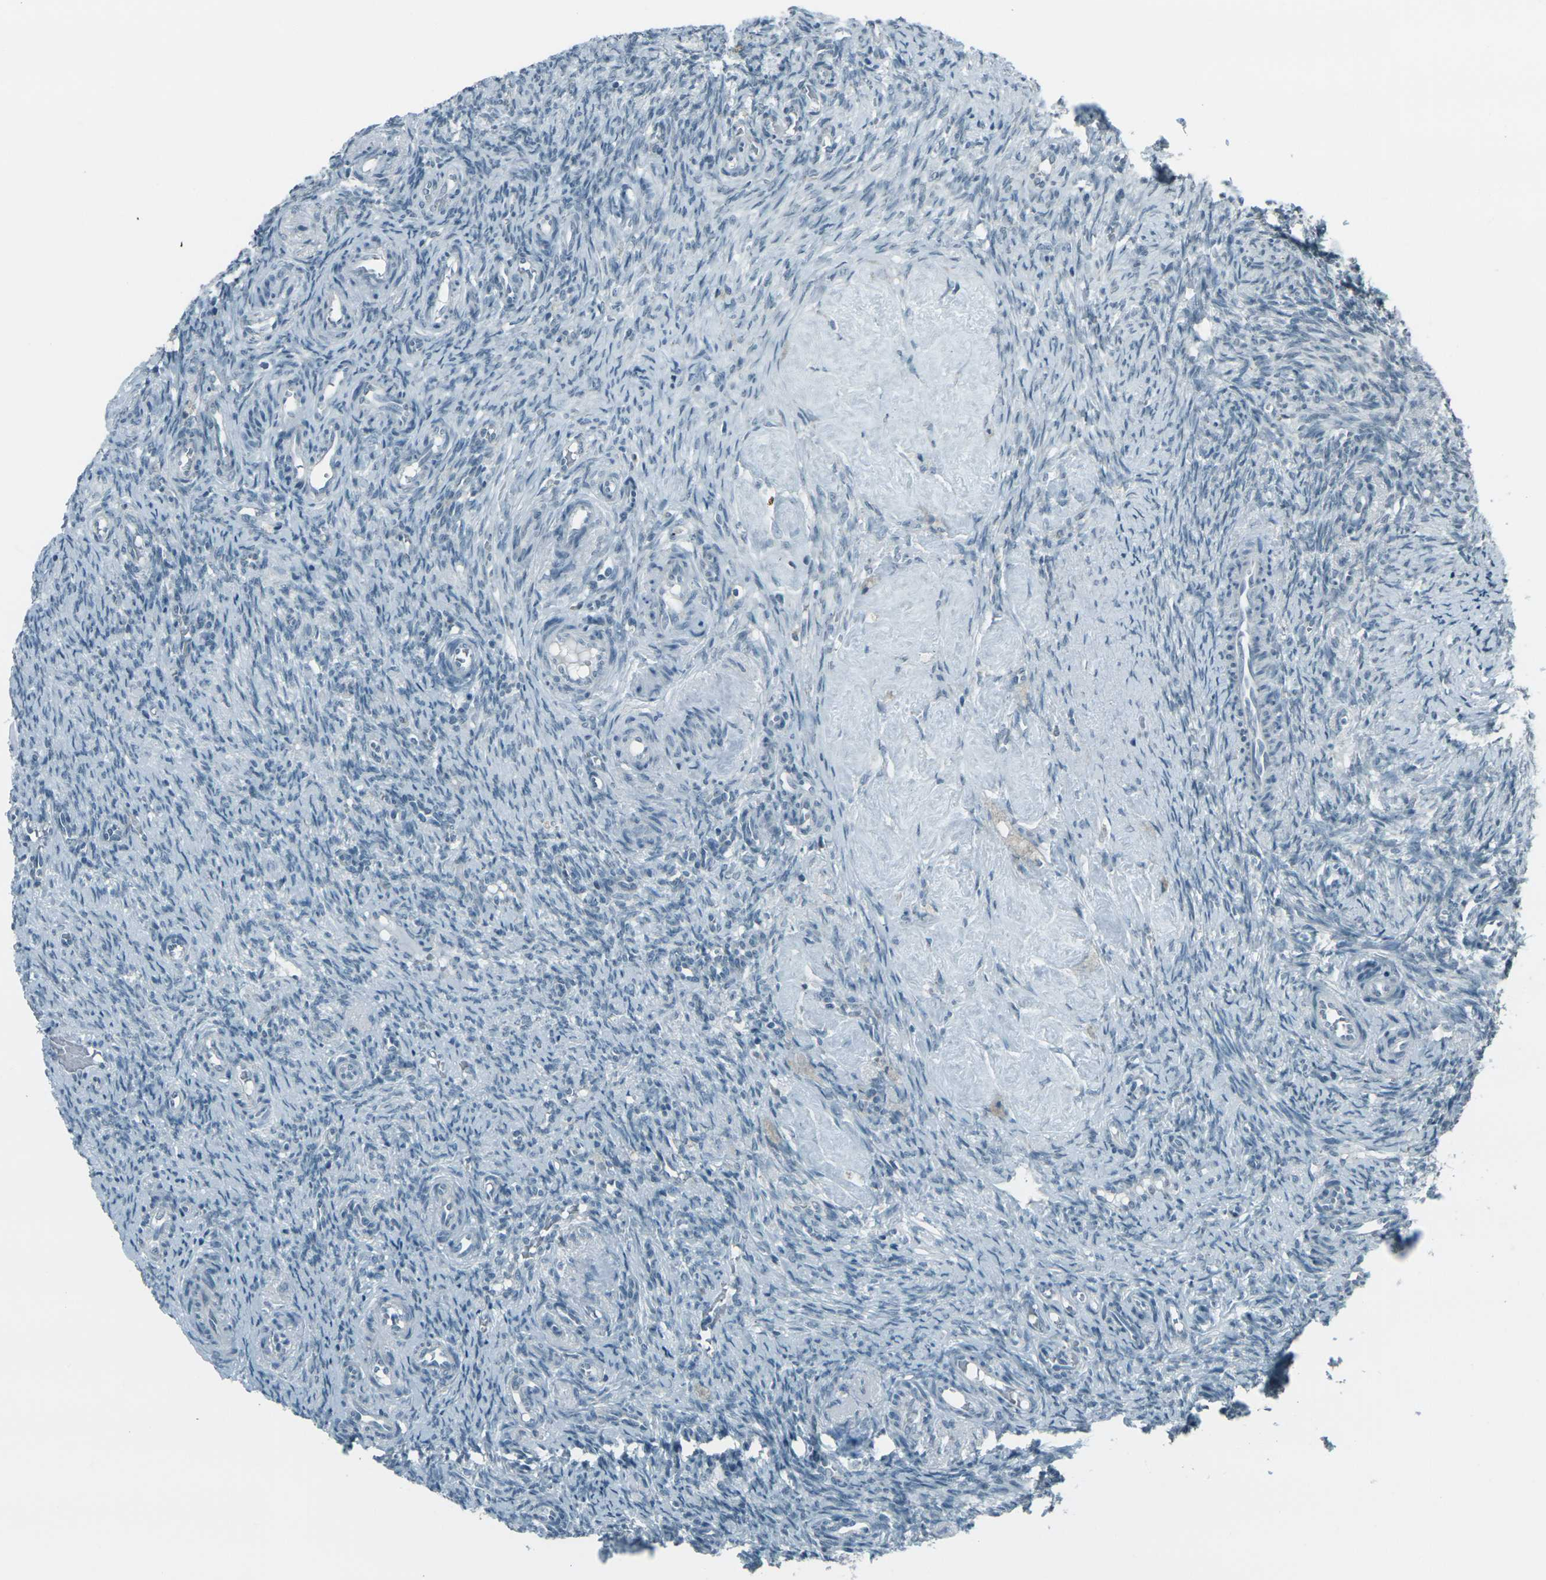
{"staining": {"intensity": "negative", "quantity": "none", "location": "none"}, "tissue": "ovary", "cell_type": "Ovarian stroma cells", "image_type": "normal", "snomed": [{"axis": "morphology", "description": "Normal tissue, NOS"}, {"axis": "topography", "description": "Ovary"}], "caption": "Ovarian stroma cells are negative for brown protein staining in normal ovary. The staining was performed using DAB (3,3'-diaminobenzidine) to visualize the protein expression in brown, while the nuclei were stained in blue with hematoxylin (Magnification: 20x).", "gene": "H2BC1", "patient": {"sex": "female", "age": 41}}